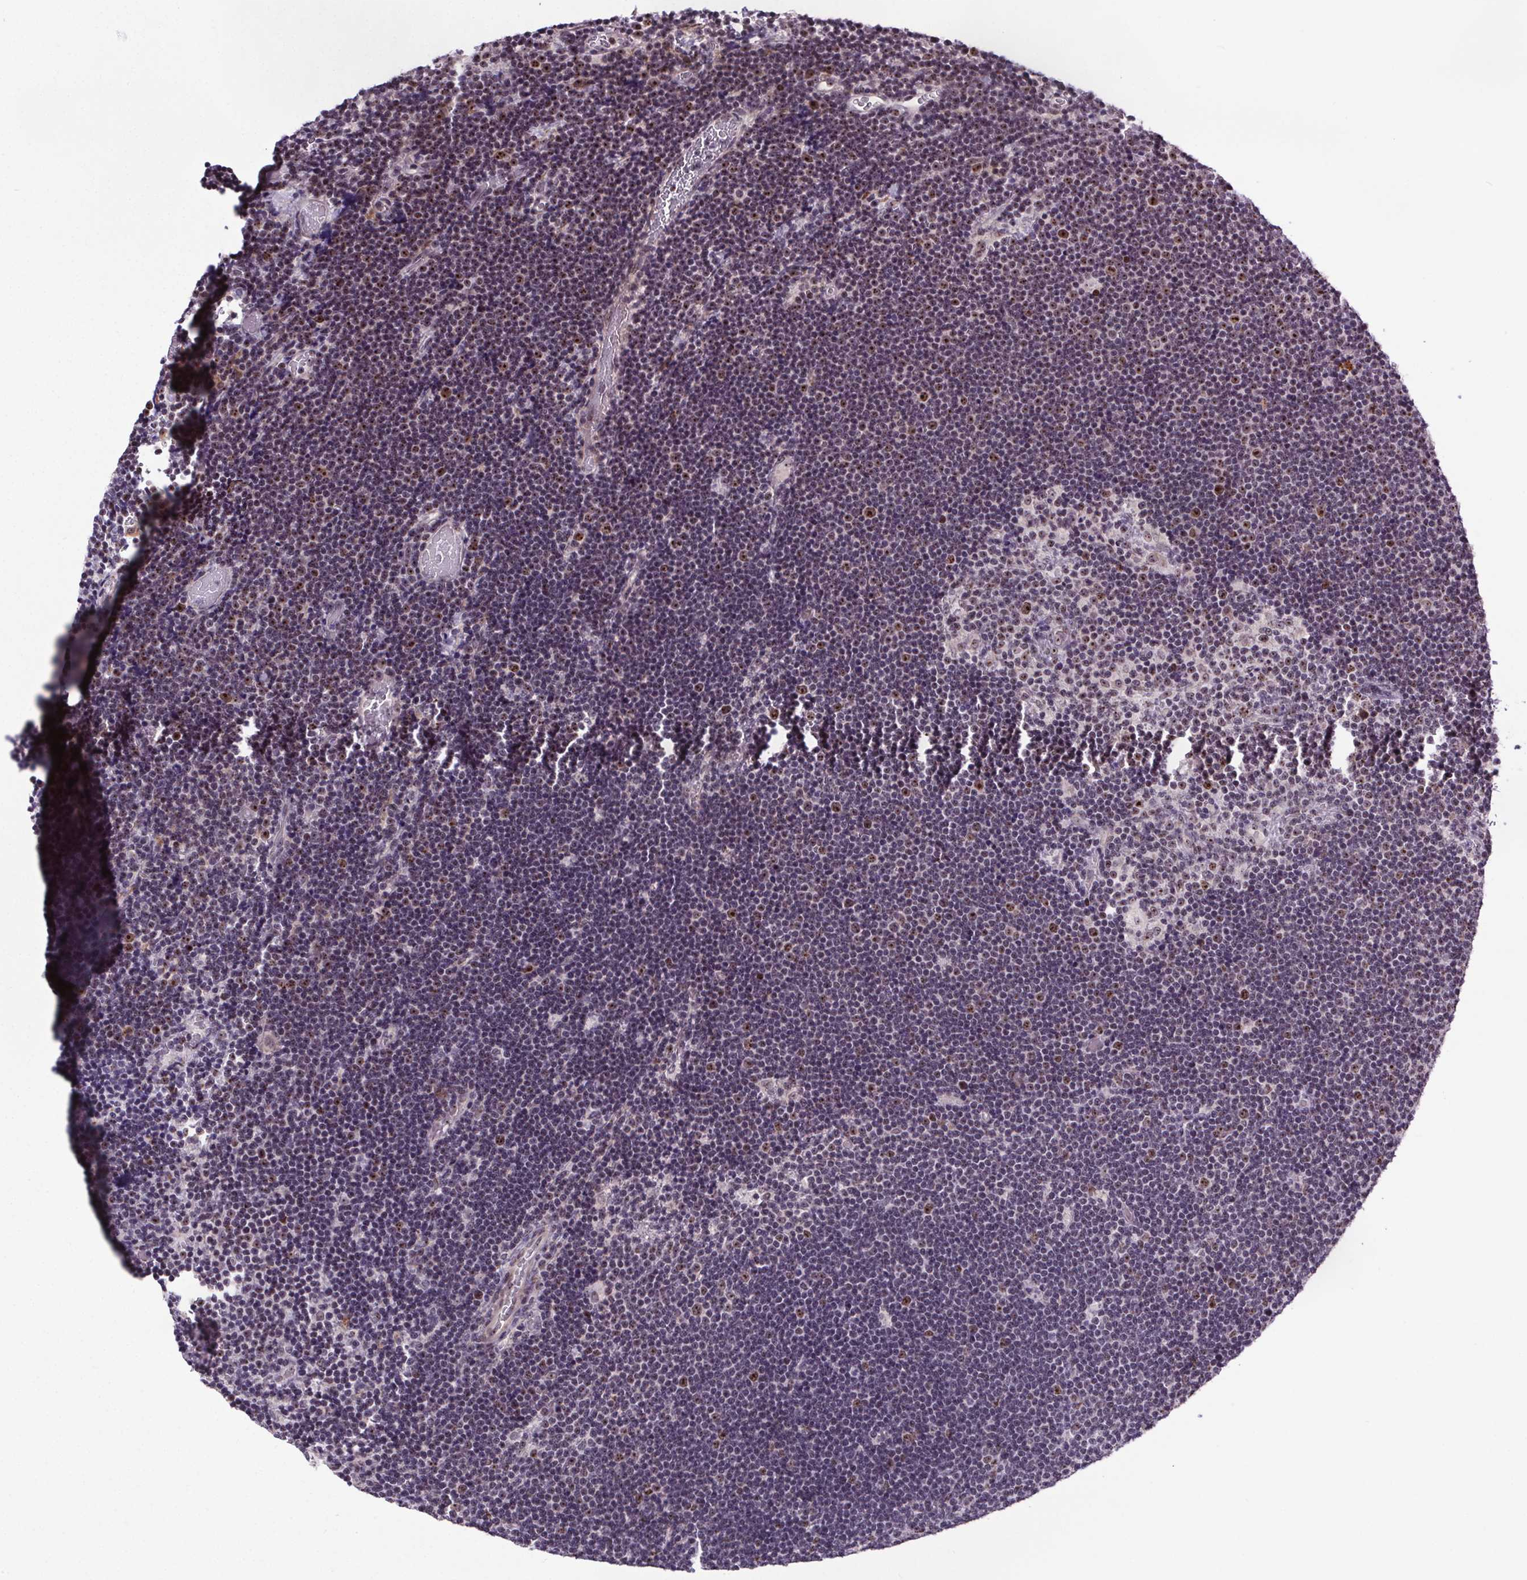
{"staining": {"intensity": "negative", "quantity": "none", "location": "none"}, "tissue": "lymphoma", "cell_type": "Tumor cells", "image_type": "cancer", "snomed": [{"axis": "morphology", "description": "Malignant lymphoma, non-Hodgkin's type, Low grade"}, {"axis": "topography", "description": "Brain"}], "caption": "Photomicrograph shows no protein positivity in tumor cells of lymphoma tissue.", "gene": "ATMIN", "patient": {"sex": "female", "age": 66}}